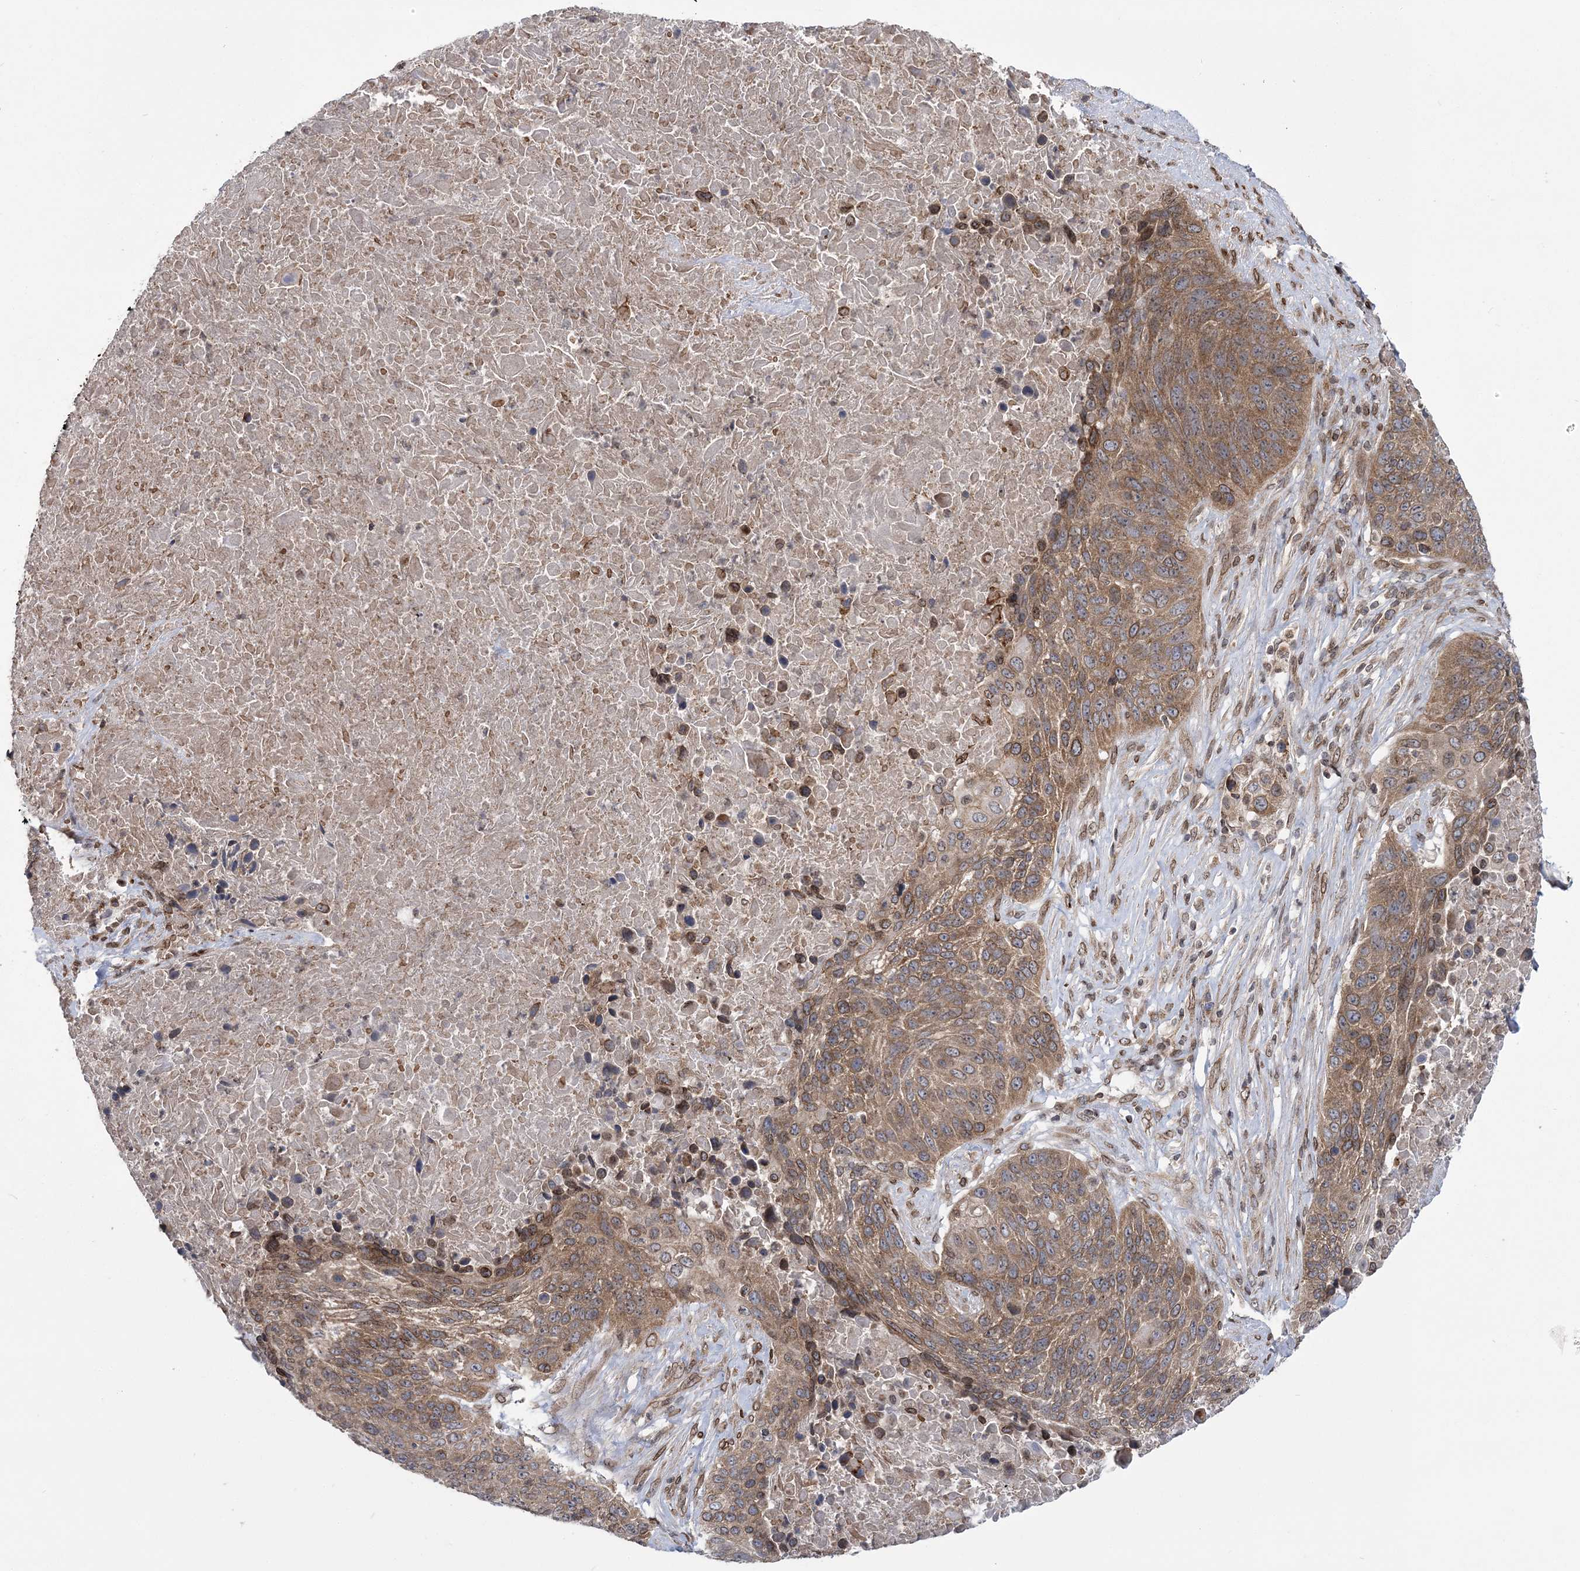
{"staining": {"intensity": "moderate", "quantity": ">75%", "location": "cytoplasmic/membranous"}, "tissue": "lung cancer", "cell_type": "Tumor cells", "image_type": "cancer", "snomed": [{"axis": "morphology", "description": "Squamous cell carcinoma, NOS"}, {"axis": "topography", "description": "Lung"}], "caption": "Immunohistochemical staining of human lung squamous cell carcinoma reveals medium levels of moderate cytoplasmic/membranous protein staining in about >75% of tumor cells.", "gene": "DNAJC27", "patient": {"sex": "male", "age": 66}}